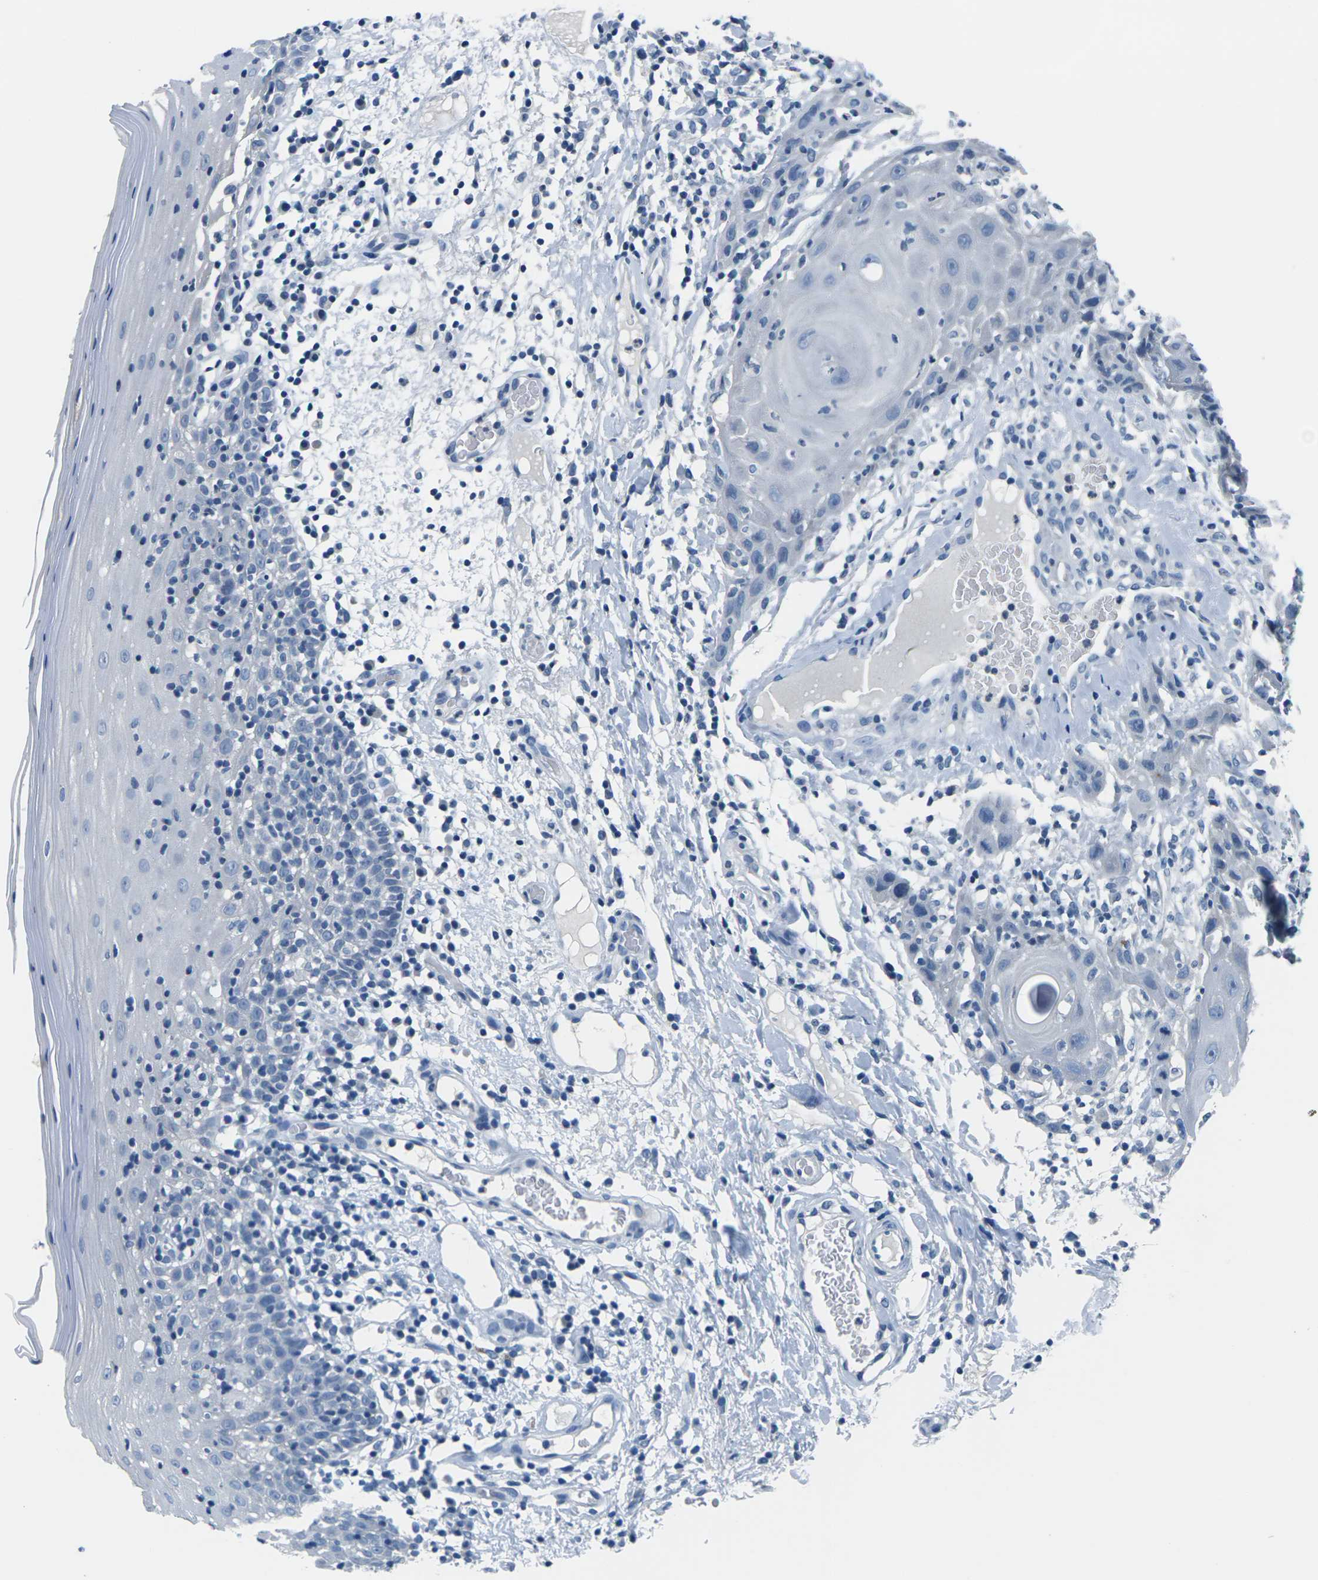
{"staining": {"intensity": "negative", "quantity": "none", "location": "none"}, "tissue": "oral mucosa", "cell_type": "Squamous epithelial cells", "image_type": "normal", "snomed": [{"axis": "morphology", "description": "Normal tissue, NOS"}, {"axis": "morphology", "description": "Squamous cell carcinoma, NOS"}, {"axis": "topography", "description": "Skeletal muscle"}, {"axis": "topography", "description": "Oral tissue"}], "caption": "Immunohistochemical staining of unremarkable human oral mucosa demonstrates no significant expression in squamous epithelial cells.", "gene": "UMOD", "patient": {"sex": "male", "age": 71}}